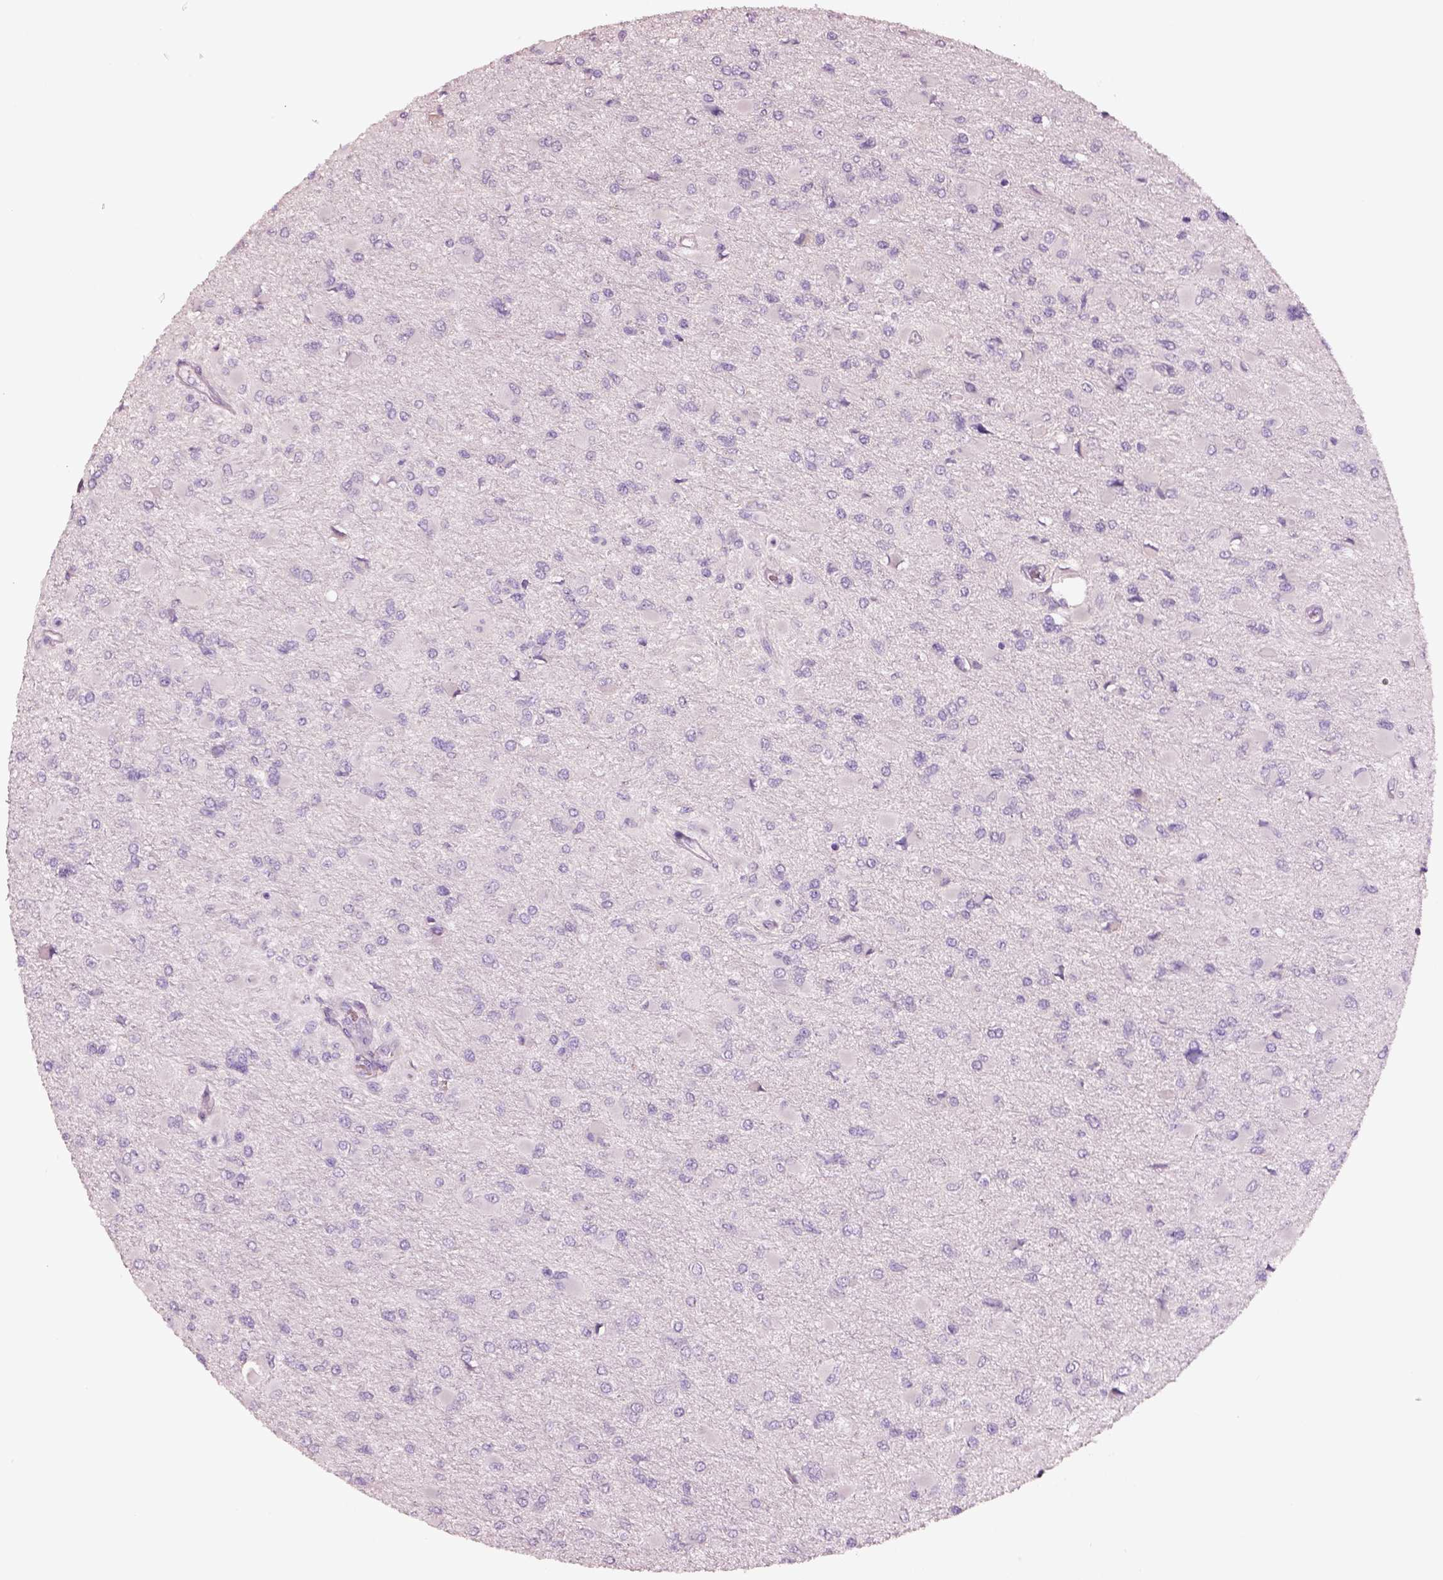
{"staining": {"intensity": "negative", "quantity": "none", "location": "none"}, "tissue": "glioma", "cell_type": "Tumor cells", "image_type": "cancer", "snomed": [{"axis": "morphology", "description": "Glioma, malignant, High grade"}, {"axis": "topography", "description": "Cerebral cortex"}], "caption": "Tumor cells are negative for brown protein staining in glioma.", "gene": "ELSPBP1", "patient": {"sex": "female", "age": 36}}